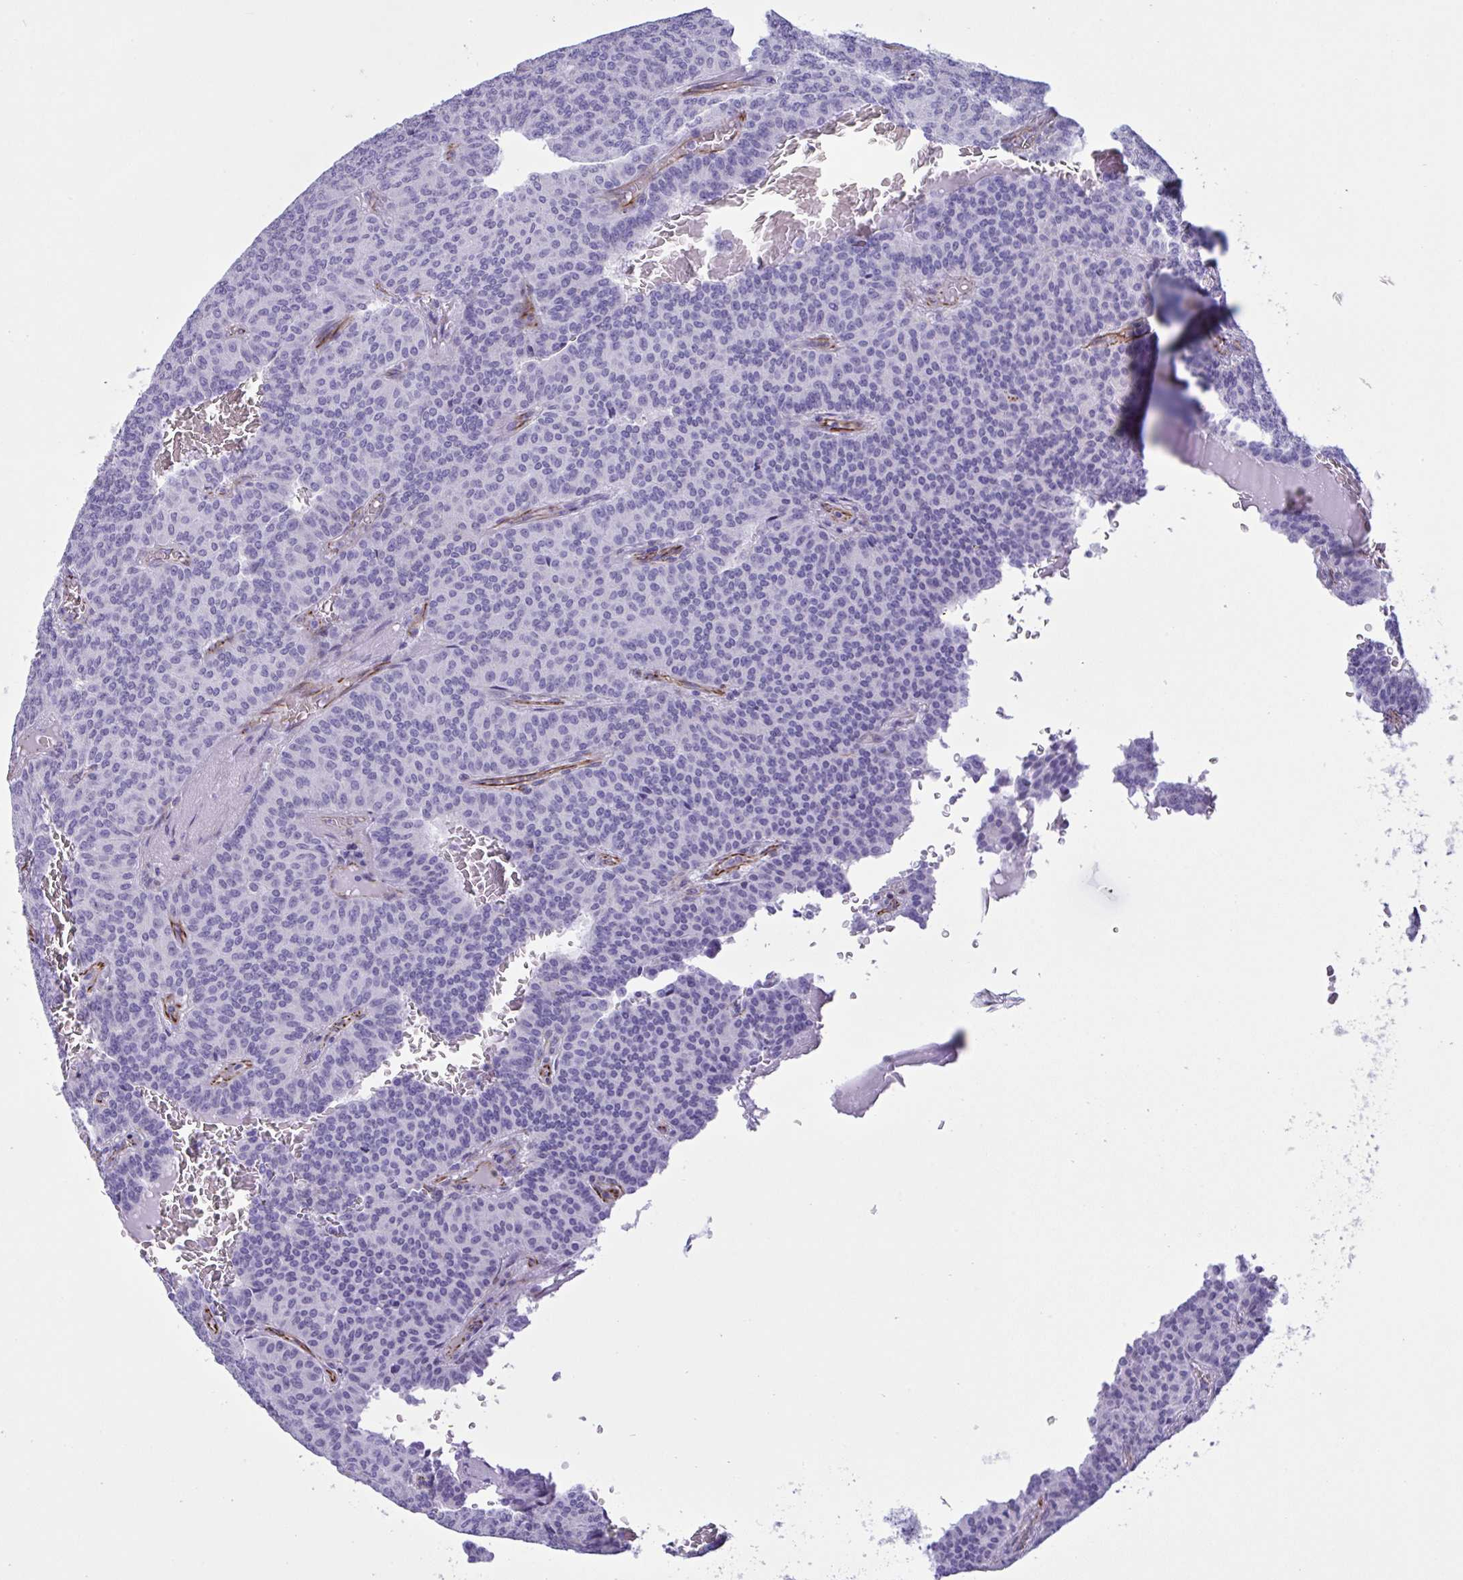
{"staining": {"intensity": "negative", "quantity": "none", "location": "none"}, "tissue": "carcinoid", "cell_type": "Tumor cells", "image_type": "cancer", "snomed": [{"axis": "morphology", "description": "Carcinoid, malignant, NOS"}, {"axis": "topography", "description": "Lung"}], "caption": "This is an IHC histopathology image of carcinoid. There is no positivity in tumor cells.", "gene": "SMAD5", "patient": {"sex": "male", "age": 61}}